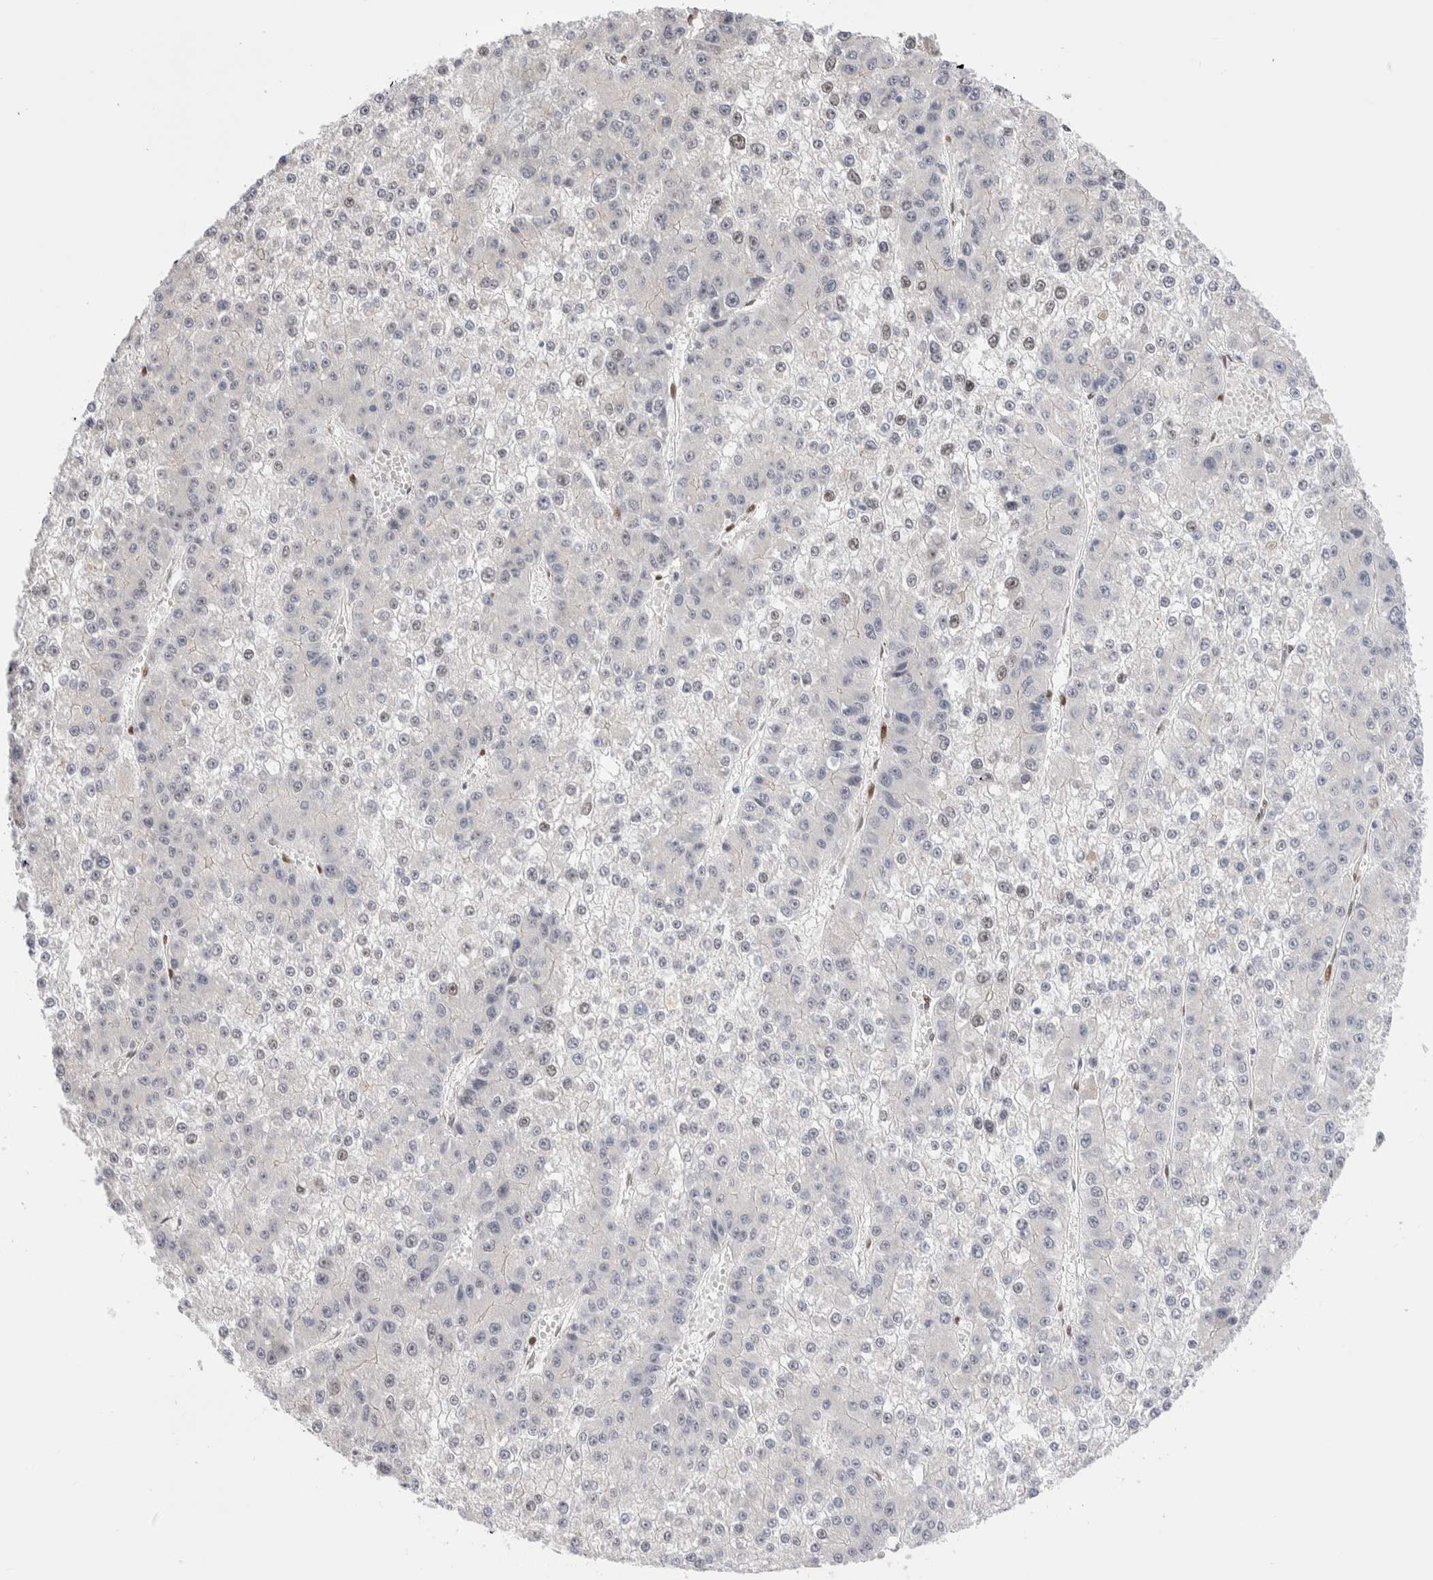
{"staining": {"intensity": "negative", "quantity": "none", "location": "none"}, "tissue": "liver cancer", "cell_type": "Tumor cells", "image_type": "cancer", "snomed": [{"axis": "morphology", "description": "Carcinoma, Hepatocellular, NOS"}, {"axis": "topography", "description": "Liver"}], "caption": "Protein analysis of liver cancer (hepatocellular carcinoma) demonstrates no significant positivity in tumor cells.", "gene": "NSMAF", "patient": {"sex": "female", "age": 73}}